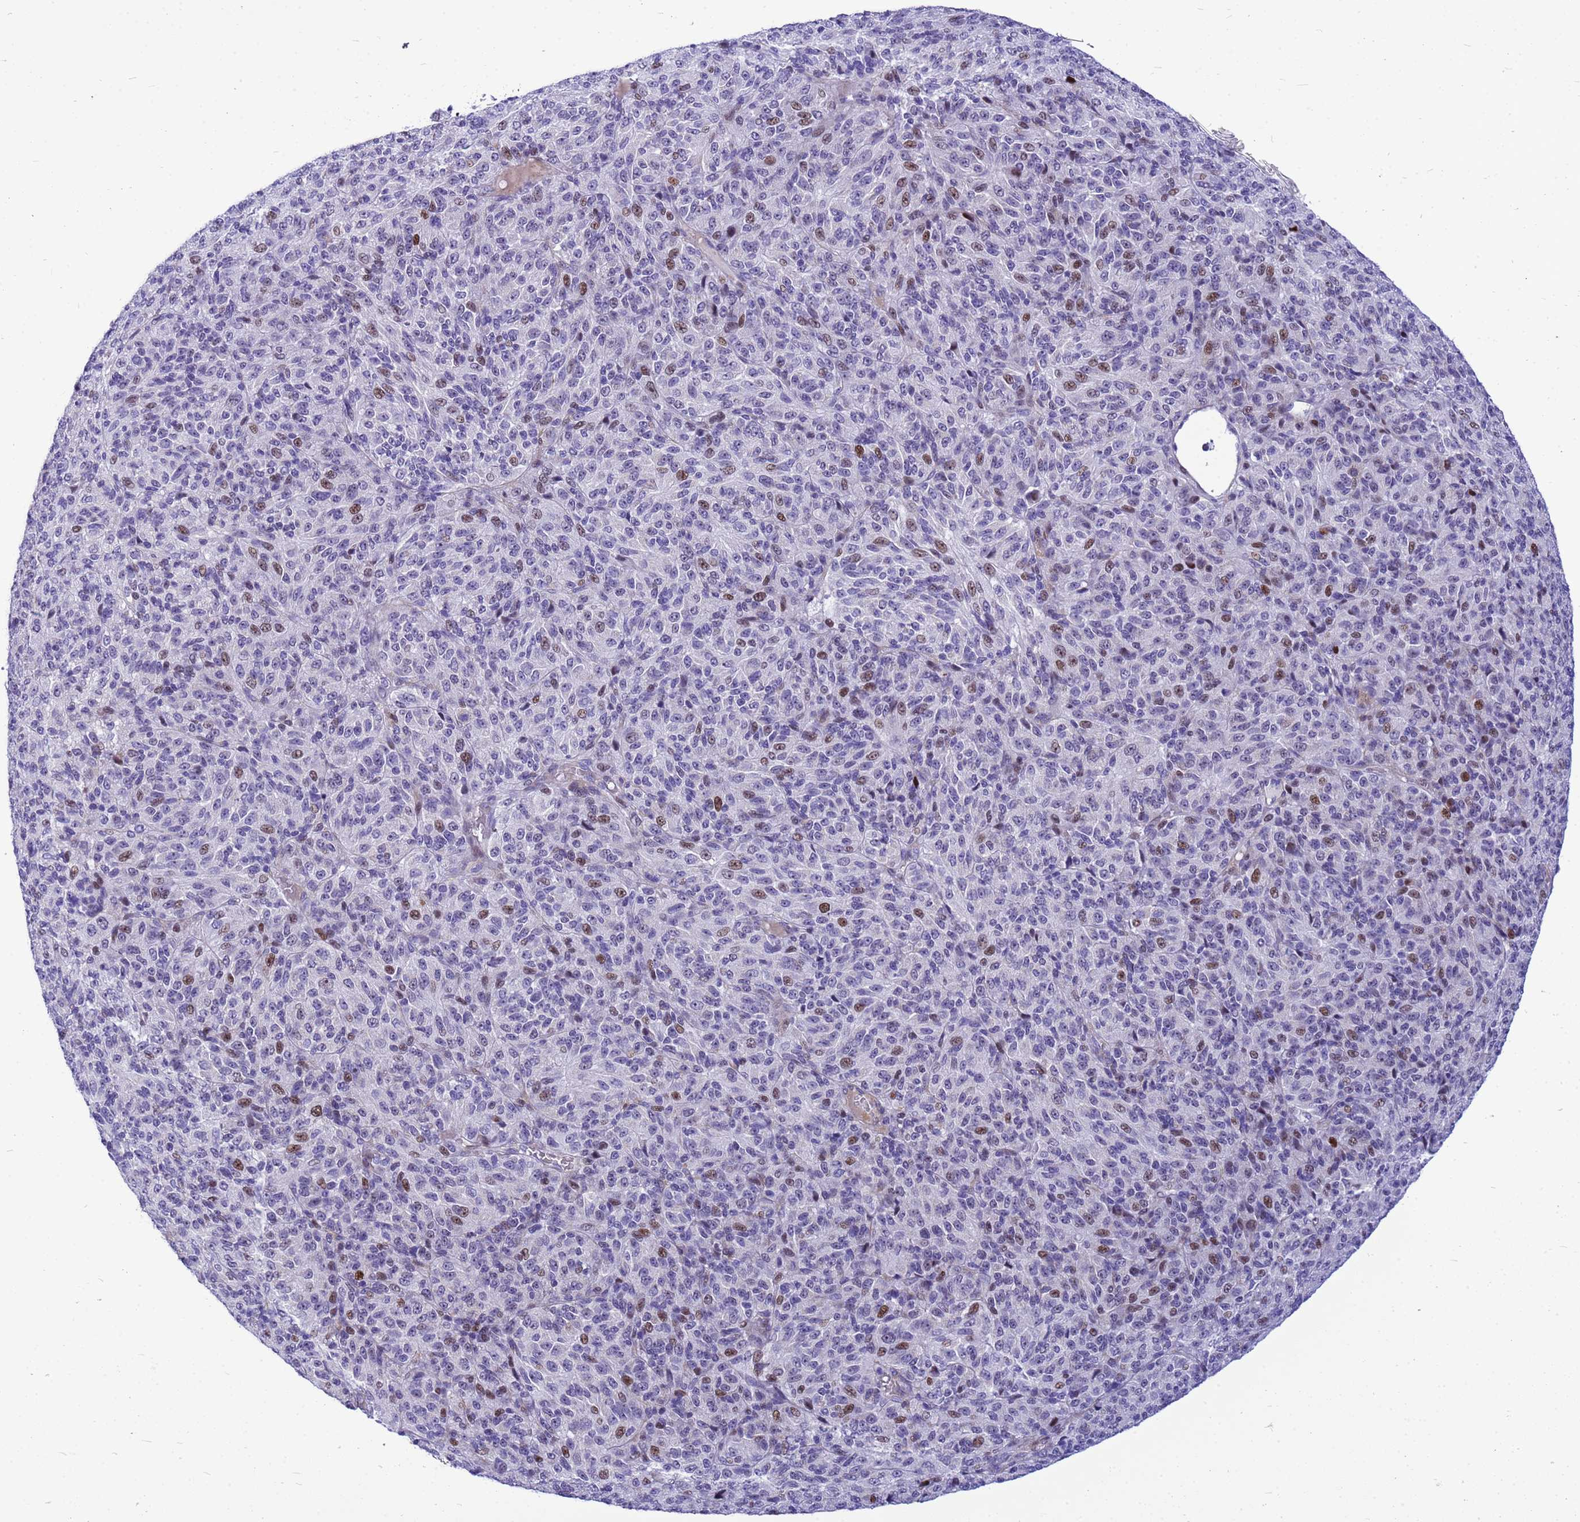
{"staining": {"intensity": "moderate", "quantity": "<25%", "location": "nuclear"}, "tissue": "melanoma", "cell_type": "Tumor cells", "image_type": "cancer", "snomed": [{"axis": "morphology", "description": "Malignant melanoma, Metastatic site"}, {"axis": "topography", "description": "Brain"}], "caption": "DAB (3,3'-diaminobenzidine) immunohistochemical staining of melanoma demonstrates moderate nuclear protein staining in approximately <25% of tumor cells.", "gene": "ADAMTS7", "patient": {"sex": "female", "age": 56}}